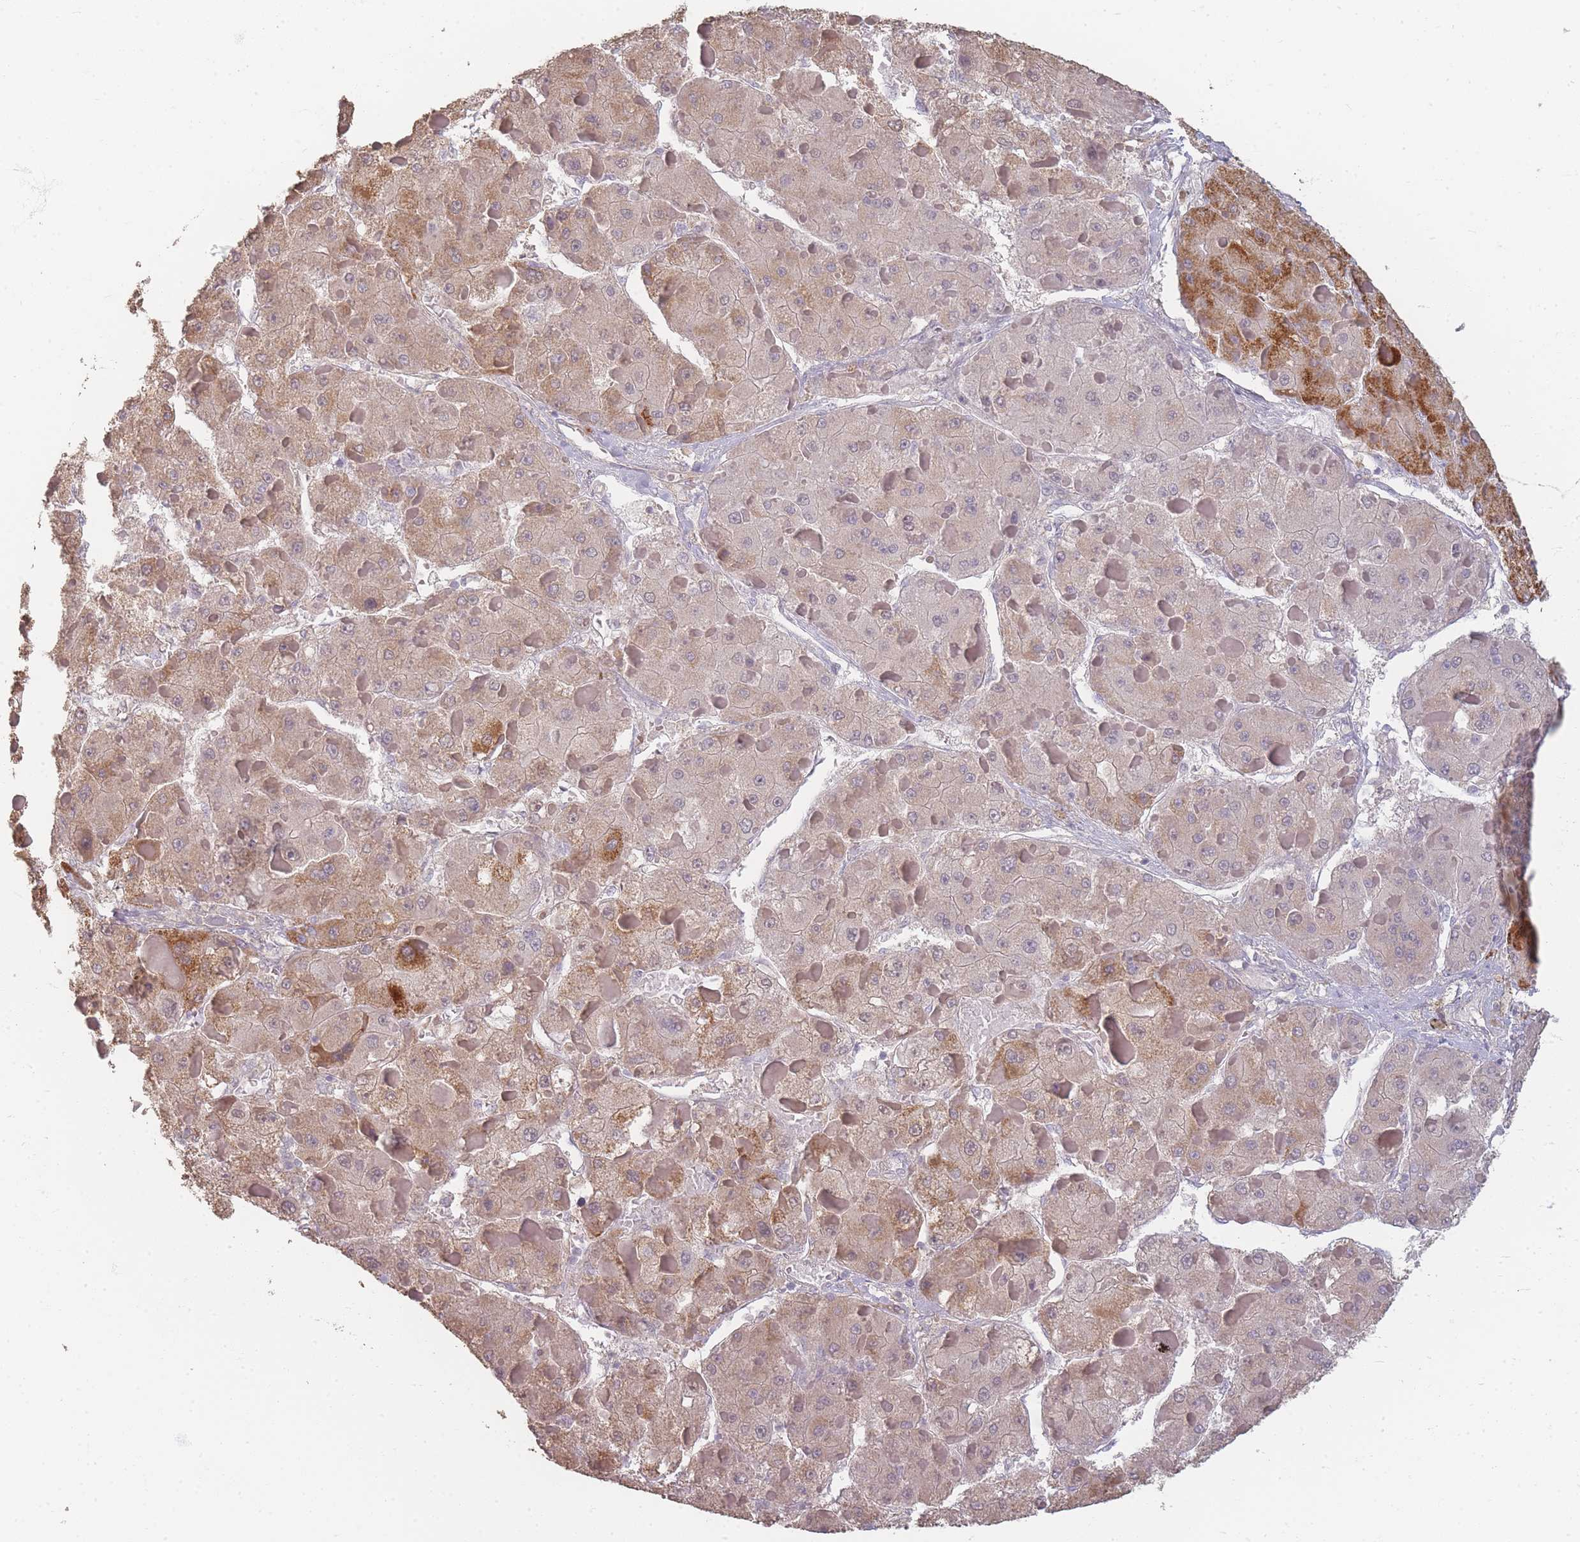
{"staining": {"intensity": "moderate", "quantity": "25%-75%", "location": "cytoplasmic/membranous"}, "tissue": "liver cancer", "cell_type": "Tumor cells", "image_type": "cancer", "snomed": [{"axis": "morphology", "description": "Carcinoma, Hepatocellular, NOS"}, {"axis": "topography", "description": "Liver"}], "caption": "A medium amount of moderate cytoplasmic/membranous staining is seen in approximately 25%-75% of tumor cells in liver cancer (hepatocellular carcinoma) tissue.", "gene": "RFTN1", "patient": {"sex": "female", "age": 73}}